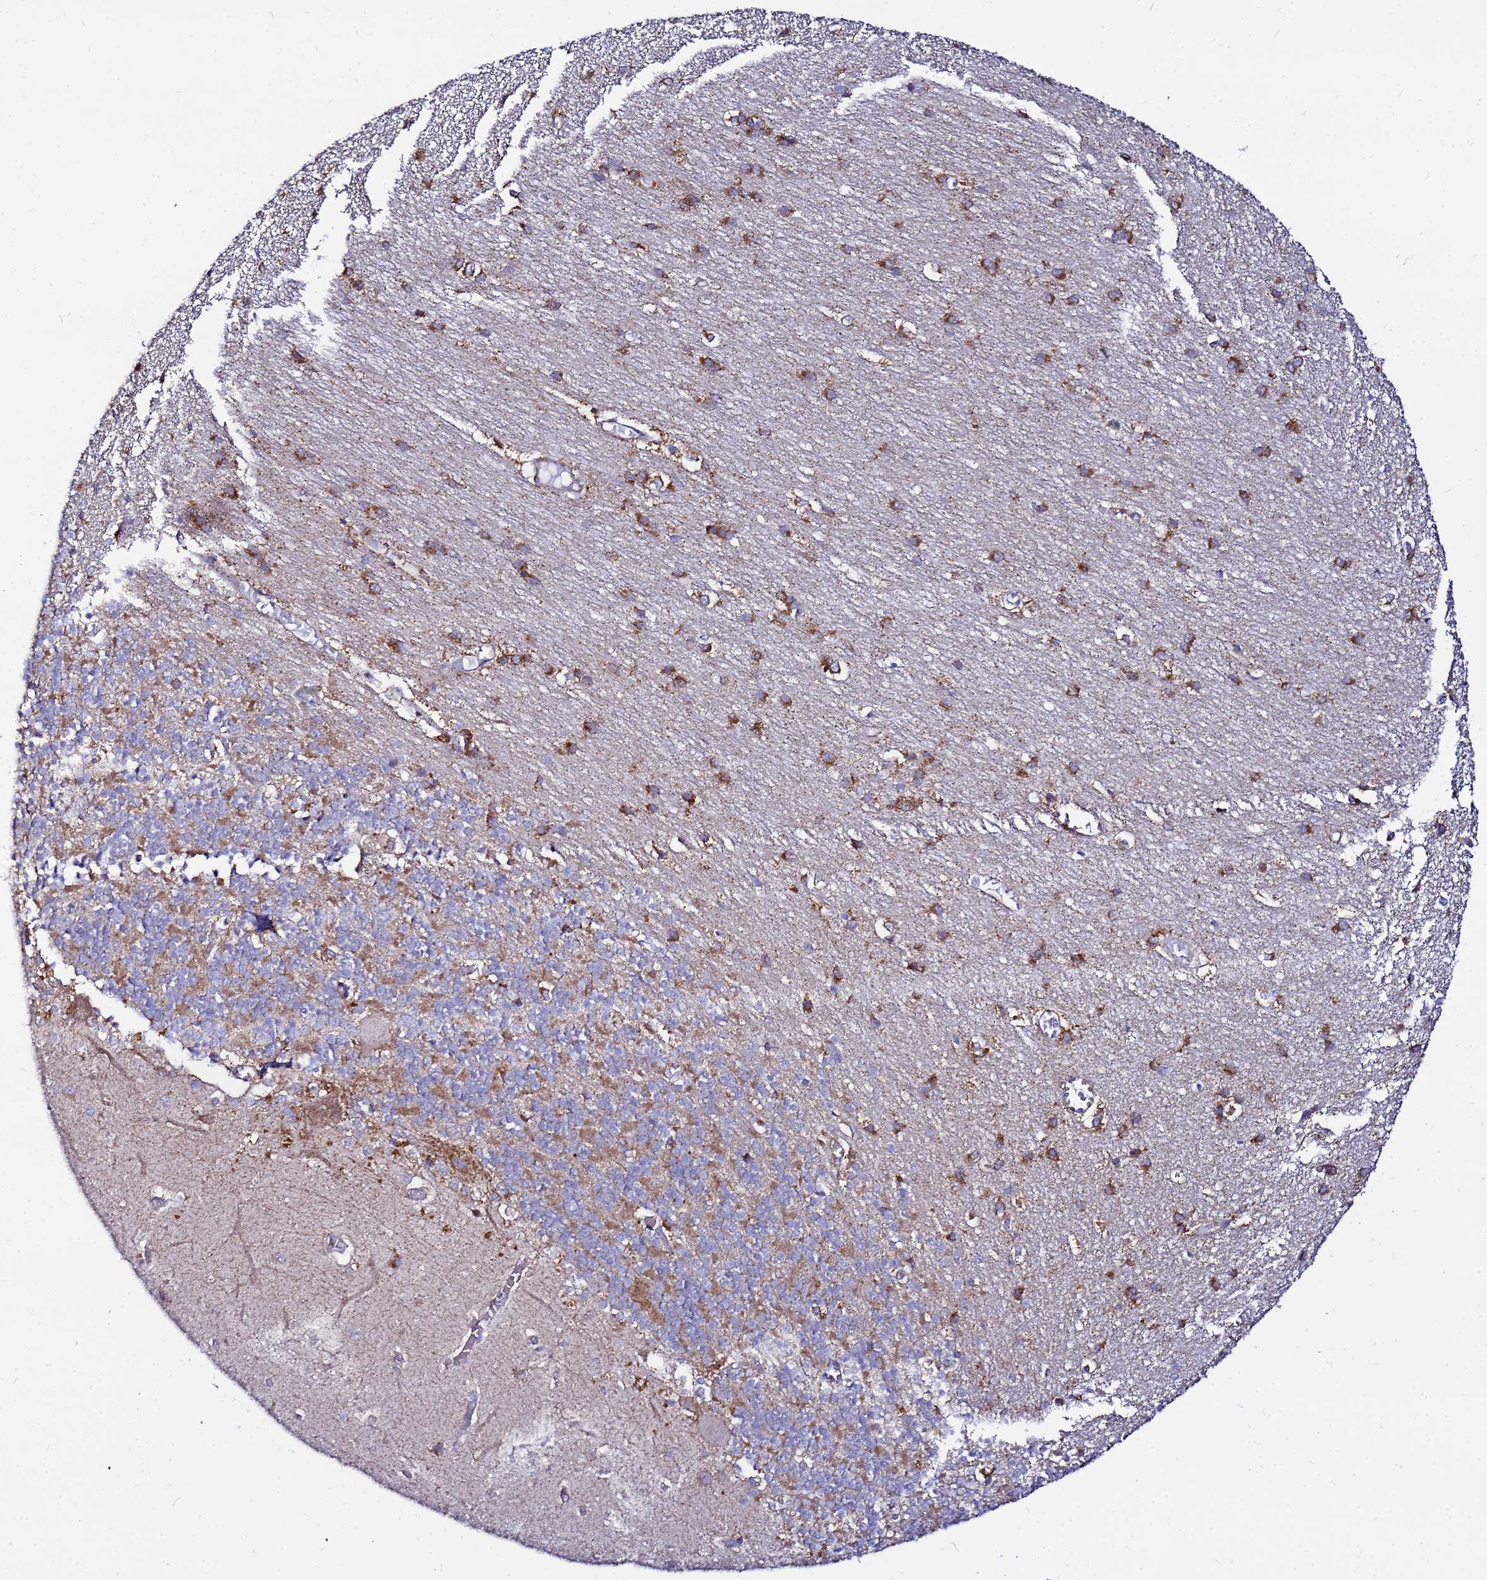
{"staining": {"intensity": "moderate", "quantity": "25%-75%", "location": "cytoplasmic/membranous"}, "tissue": "cerebellum", "cell_type": "Cells in granular layer", "image_type": "normal", "snomed": [{"axis": "morphology", "description": "Normal tissue, NOS"}, {"axis": "topography", "description": "Cerebellum"}], "caption": "About 25%-75% of cells in granular layer in normal cerebellum demonstrate moderate cytoplasmic/membranous protein expression as visualized by brown immunohistochemical staining.", "gene": "FAHD2A", "patient": {"sex": "male", "age": 37}}